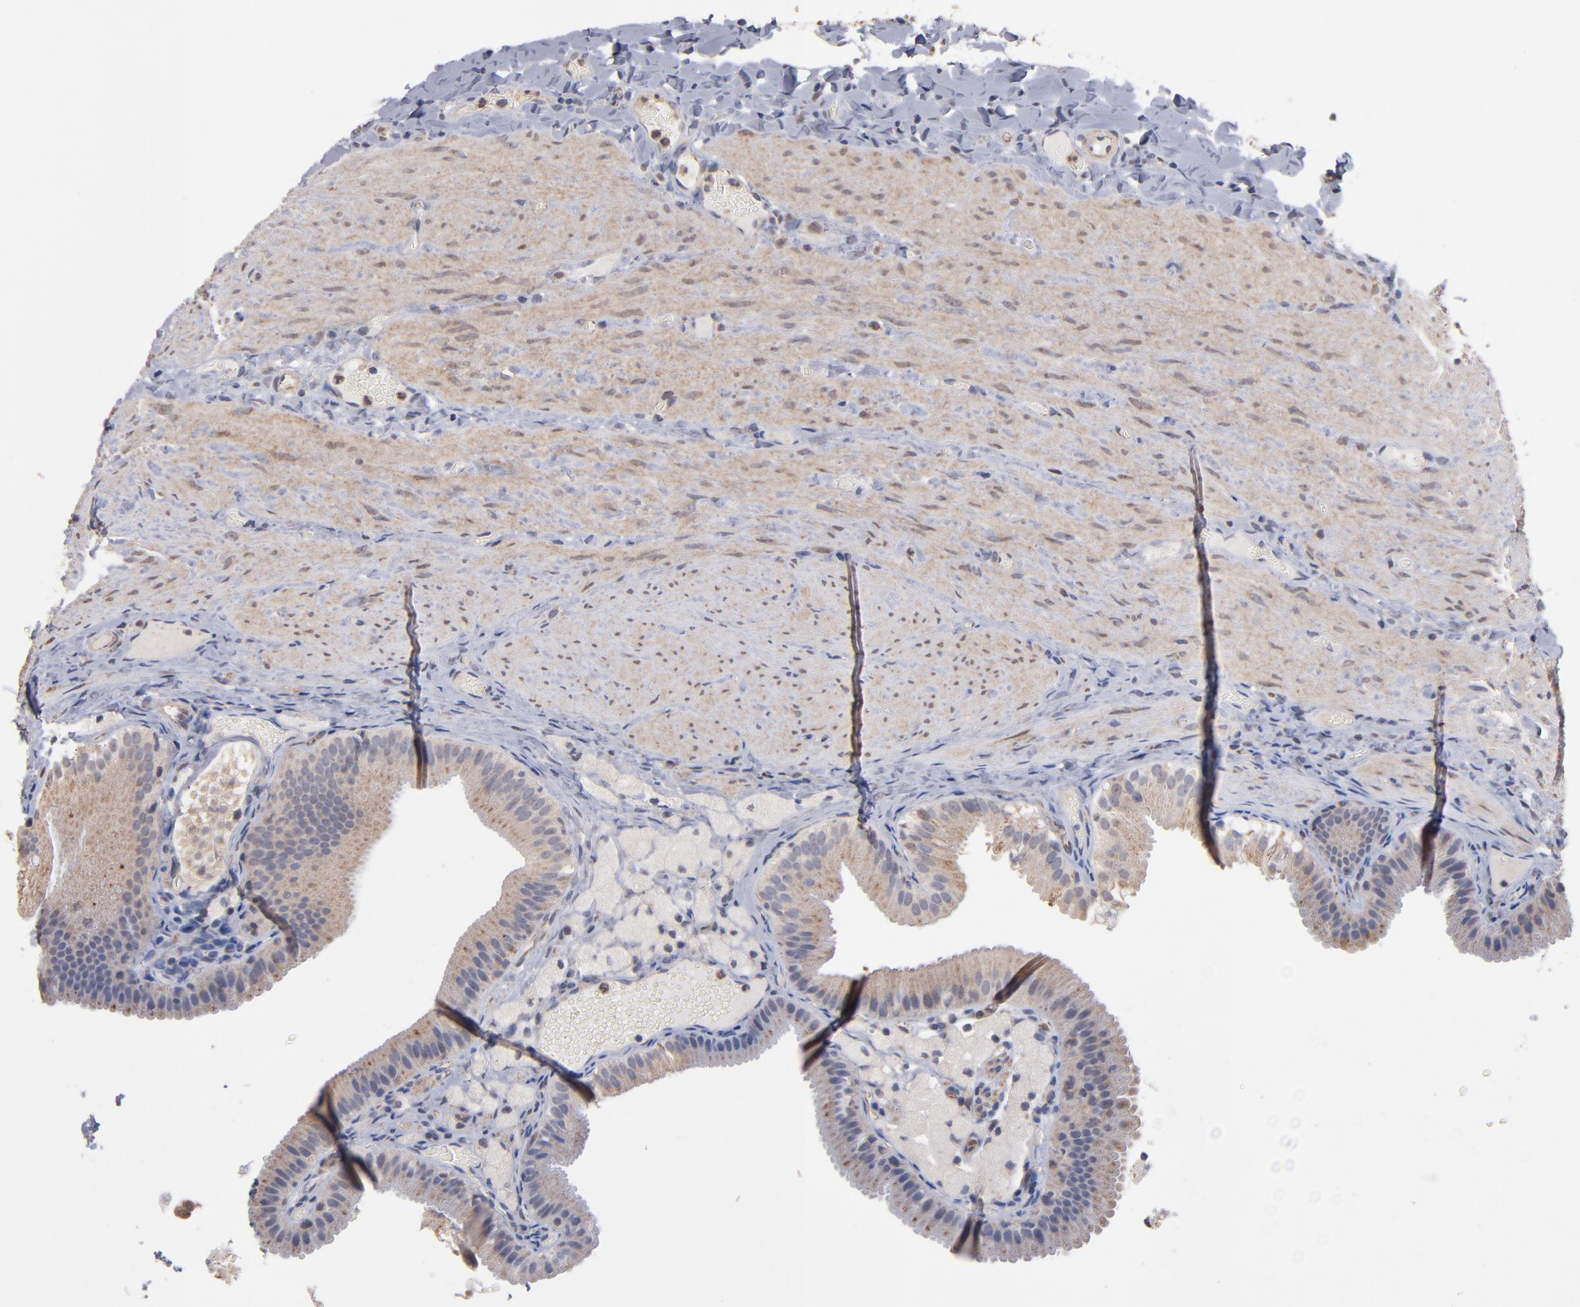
{"staining": {"intensity": "moderate", "quantity": ">75%", "location": "cytoplasmic/membranous"}, "tissue": "gallbladder", "cell_type": "Glandular cells", "image_type": "normal", "snomed": [{"axis": "morphology", "description": "Normal tissue, NOS"}, {"axis": "topography", "description": "Gallbladder"}], "caption": "Unremarkable gallbladder exhibits moderate cytoplasmic/membranous staining in approximately >75% of glandular cells, visualized by immunohistochemistry. Nuclei are stained in blue.", "gene": "MIPOL1", "patient": {"sex": "female", "age": 24}}